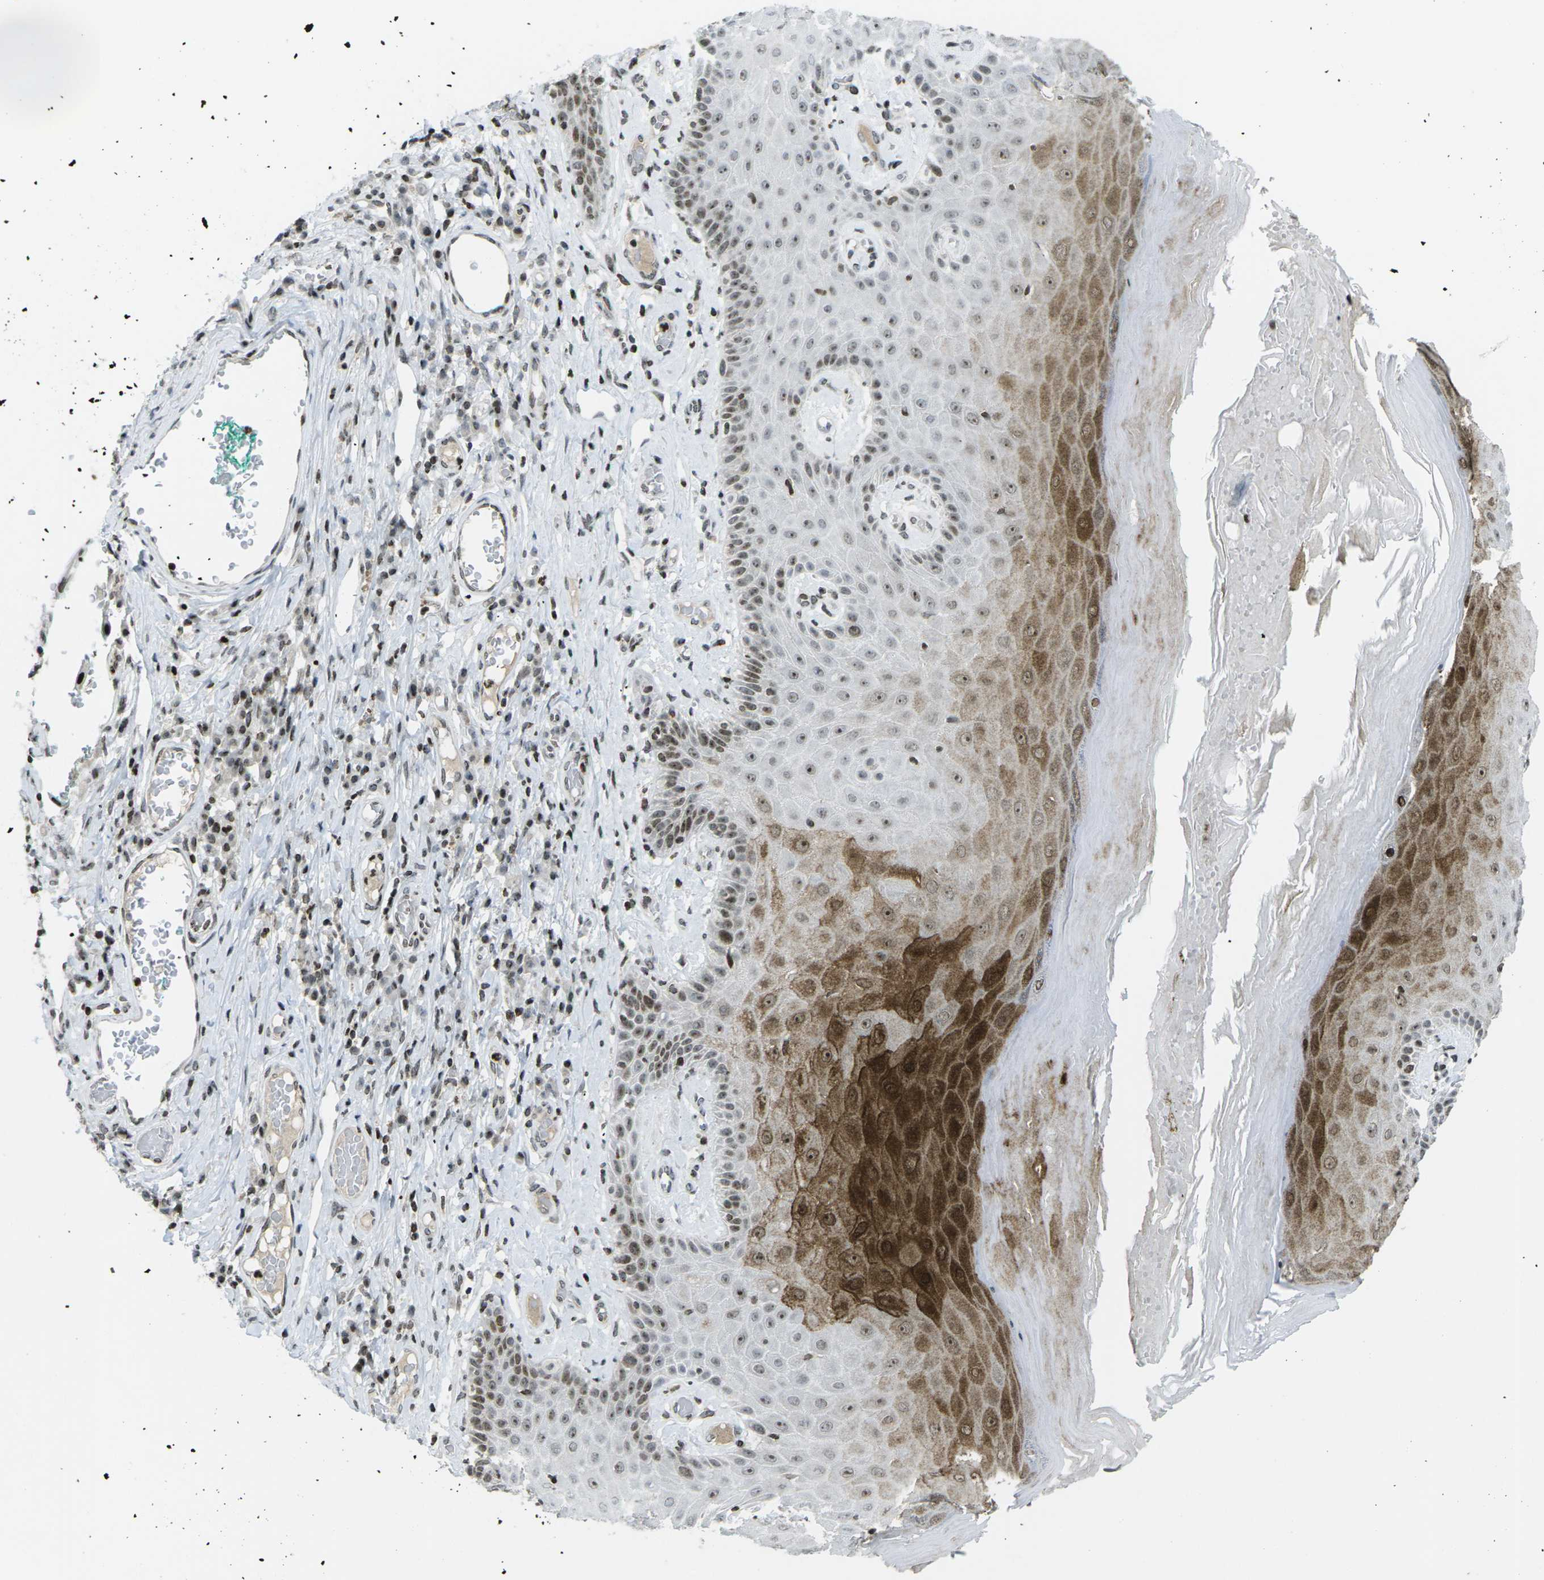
{"staining": {"intensity": "strong", "quantity": "25%-75%", "location": "cytoplasmic/membranous,nuclear"}, "tissue": "skin", "cell_type": "Epidermal cells", "image_type": "normal", "snomed": [{"axis": "morphology", "description": "Normal tissue, NOS"}, {"axis": "topography", "description": "Vulva"}], "caption": "Immunohistochemical staining of benign skin displays strong cytoplasmic/membranous,nuclear protein expression in about 25%-75% of epidermal cells.", "gene": "EME1", "patient": {"sex": "female", "age": 73}}